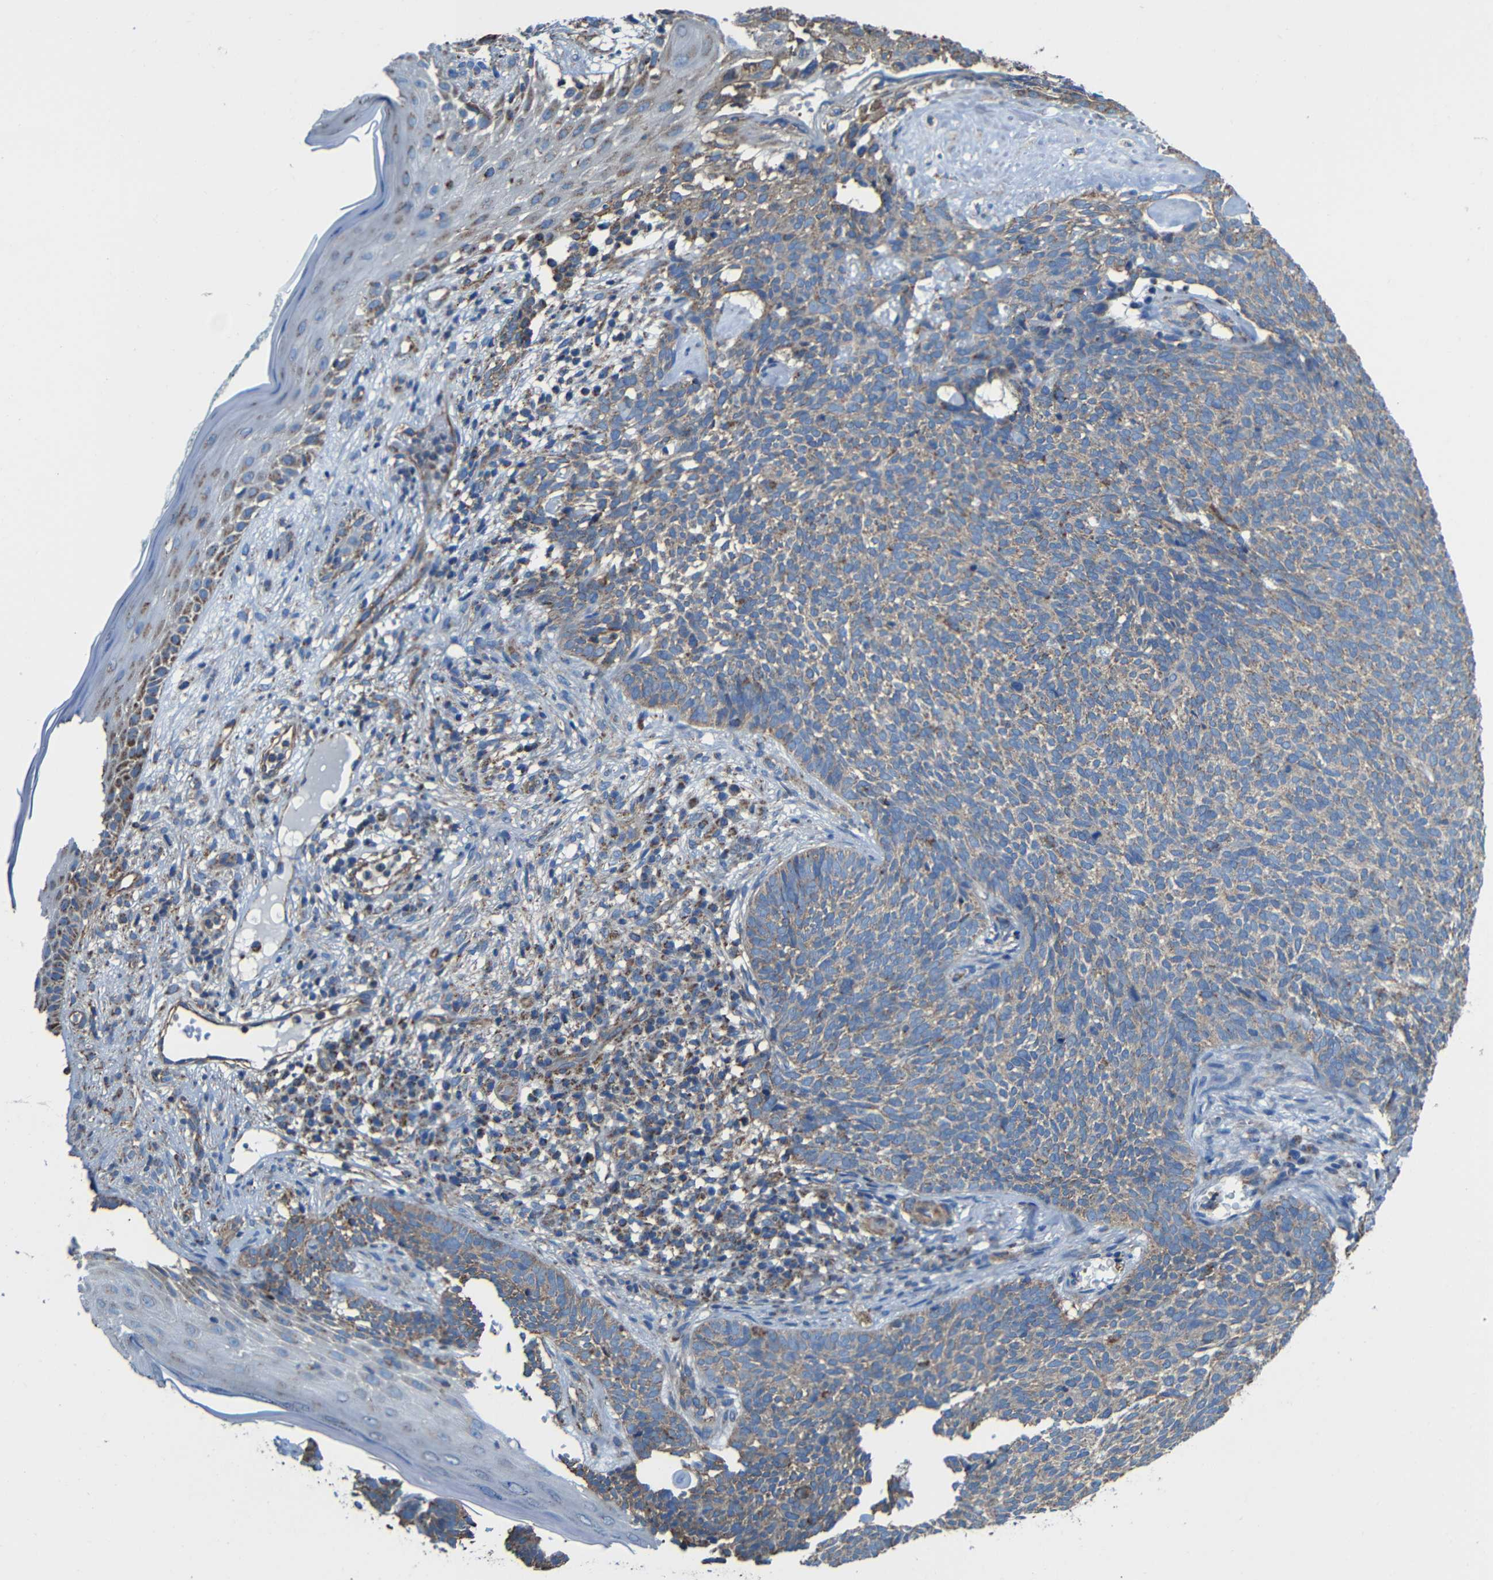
{"staining": {"intensity": "moderate", "quantity": ">75%", "location": "cytoplasmic/membranous"}, "tissue": "skin cancer", "cell_type": "Tumor cells", "image_type": "cancer", "snomed": [{"axis": "morphology", "description": "Basal cell carcinoma"}, {"axis": "topography", "description": "Skin"}], "caption": "Immunohistochemistry (DAB (3,3'-diaminobenzidine)) staining of basal cell carcinoma (skin) demonstrates moderate cytoplasmic/membranous protein positivity in approximately >75% of tumor cells.", "gene": "INTS6L", "patient": {"sex": "female", "age": 84}}